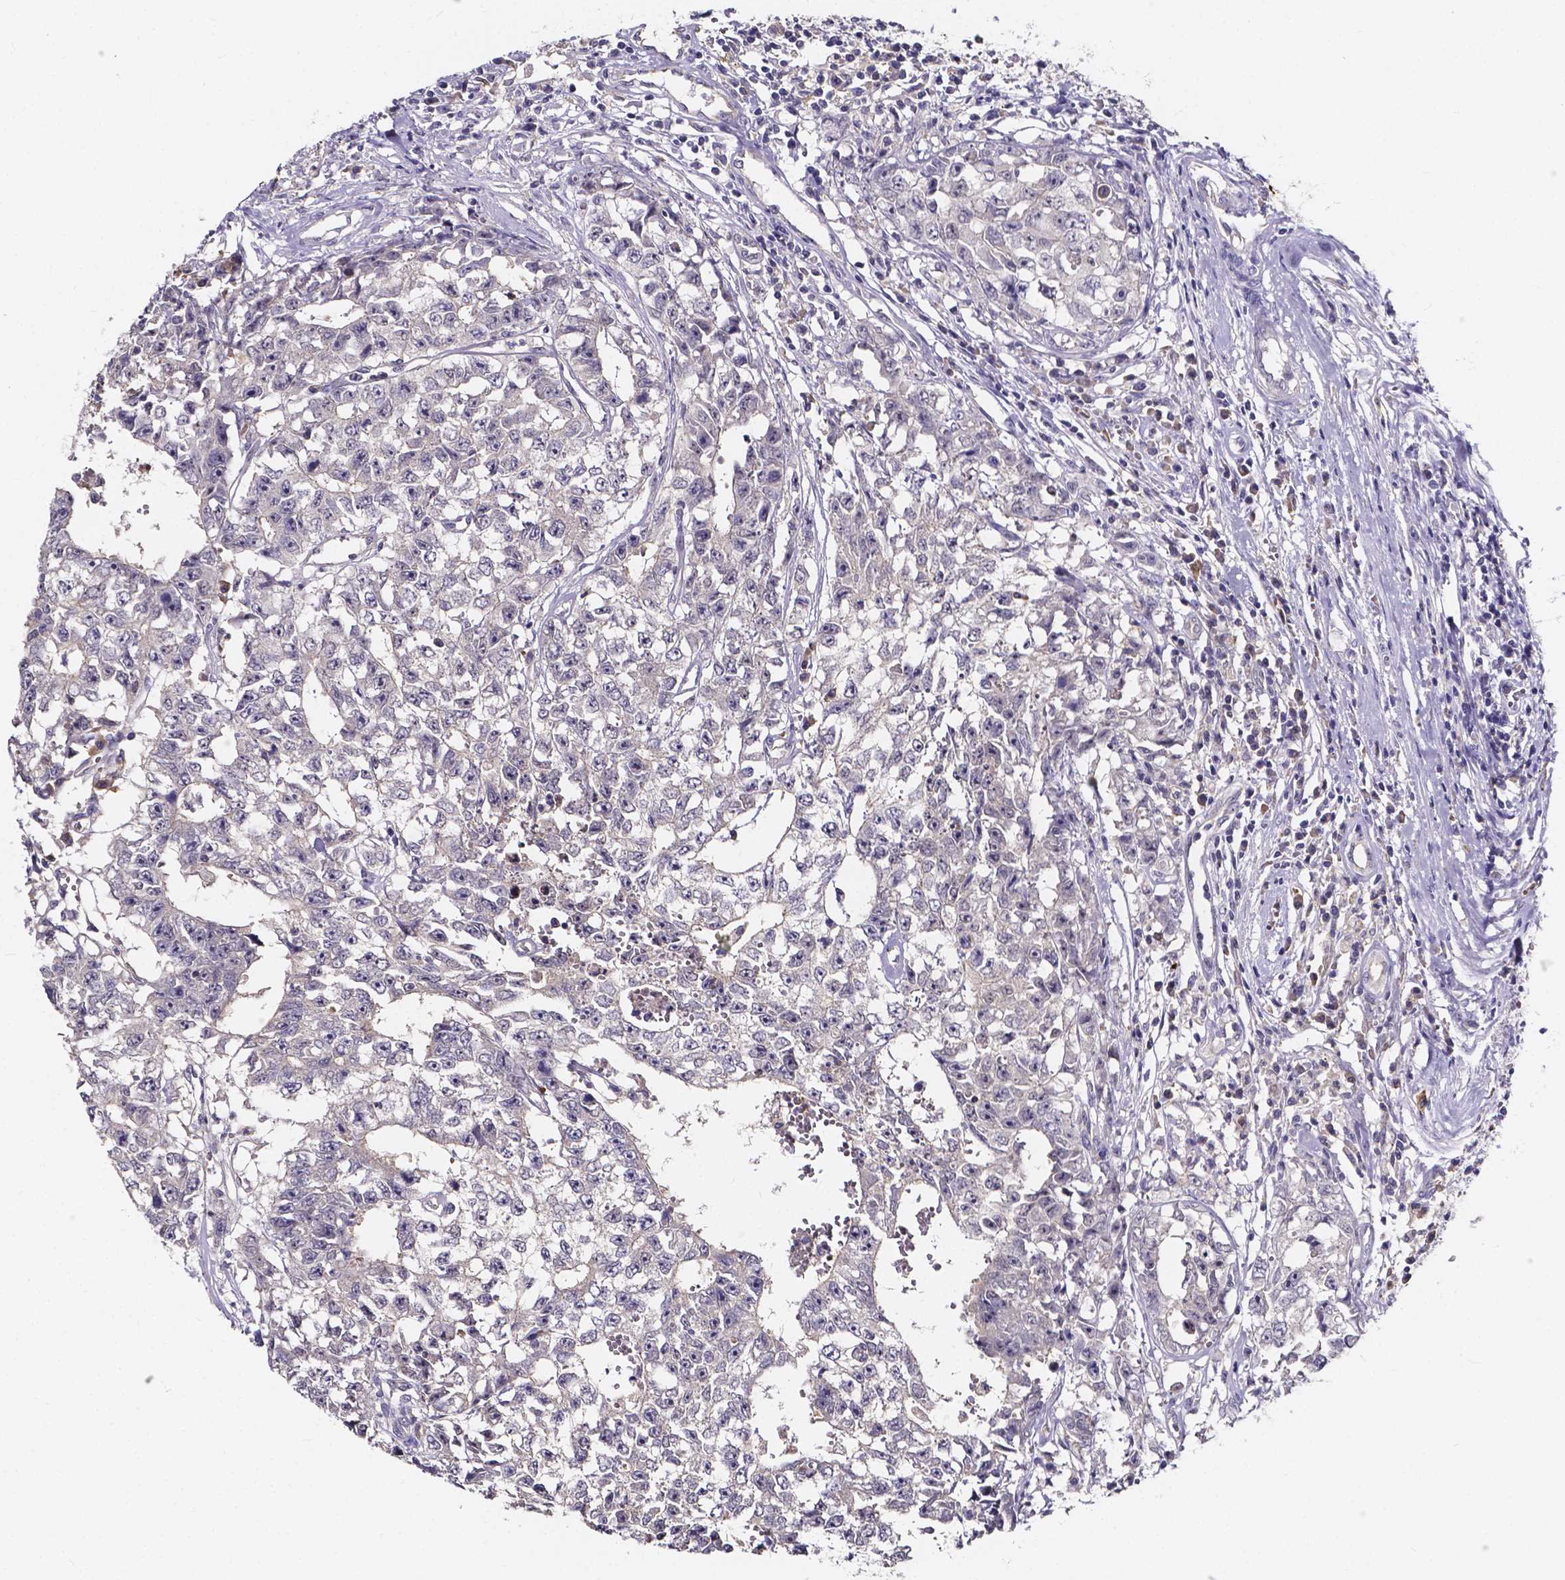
{"staining": {"intensity": "negative", "quantity": "none", "location": "none"}, "tissue": "testis cancer", "cell_type": "Tumor cells", "image_type": "cancer", "snomed": [{"axis": "morphology", "description": "Carcinoma, Embryonal, NOS"}, {"axis": "topography", "description": "Testis"}], "caption": "A high-resolution photomicrograph shows IHC staining of testis cancer, which reveals no significant expression in tumor cells.", "gene": "SPOCD1", "patient": {"sex": "male", "age": 36}}